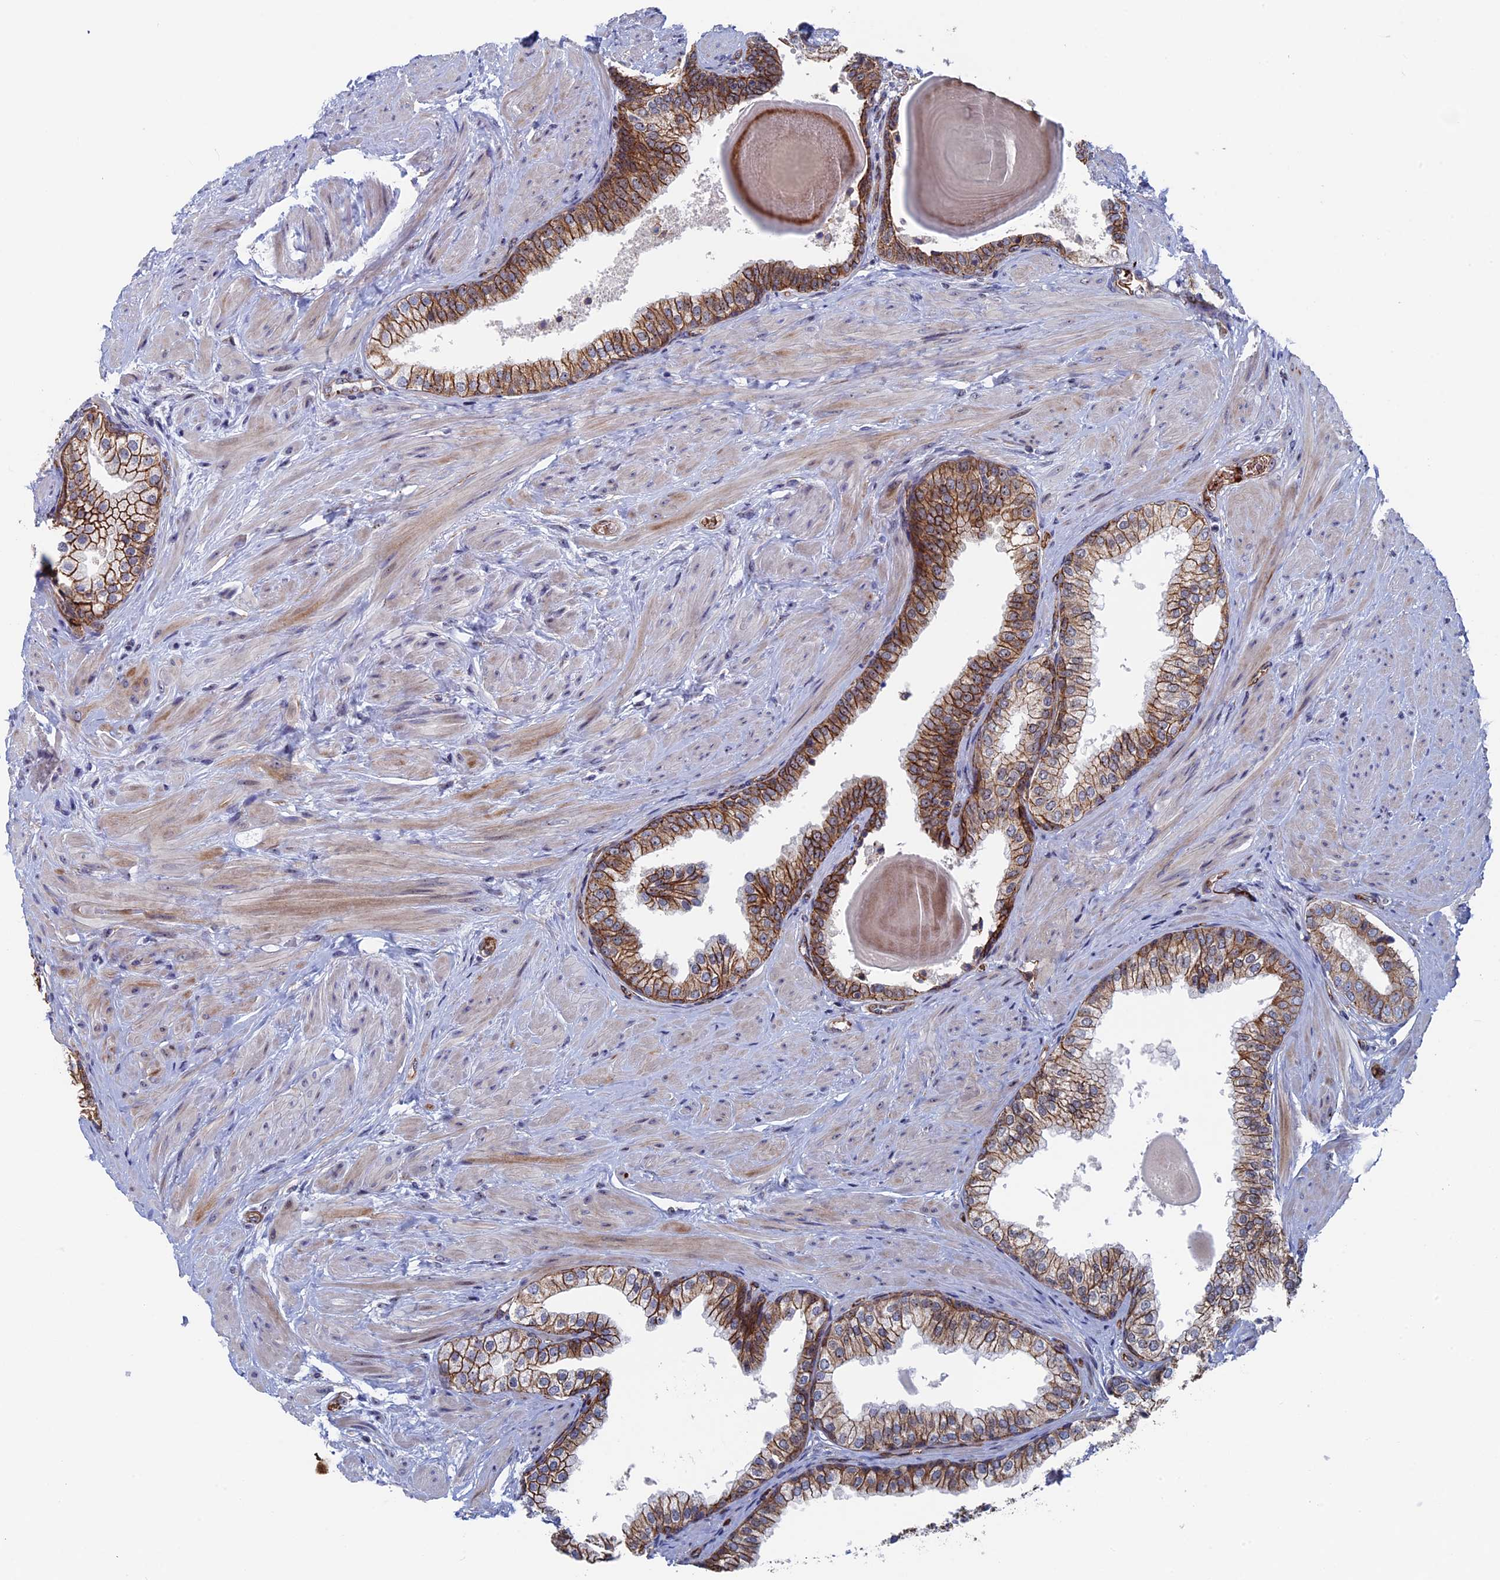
{"staining": {"intensity": "moderate", "quantity": ">75%", "location": "cytoplasmic/membranous"}, "tissue": "prostate", "cell_type": "Glandular cells", "image_type": "normal", "snomed": [{"axis": "morphology", "description": "Normal tissue, NOS"}, {"axis": "topography", "description": "Prostate"}], "caption": "IHC of unremarkable prostate demonstrates medium levels of moderate cytoplasmic/membranous staining in approximately >75% of glandular cells.", "gene": "EXOSC9", "patient": {"sex": "male", "age": 48}}